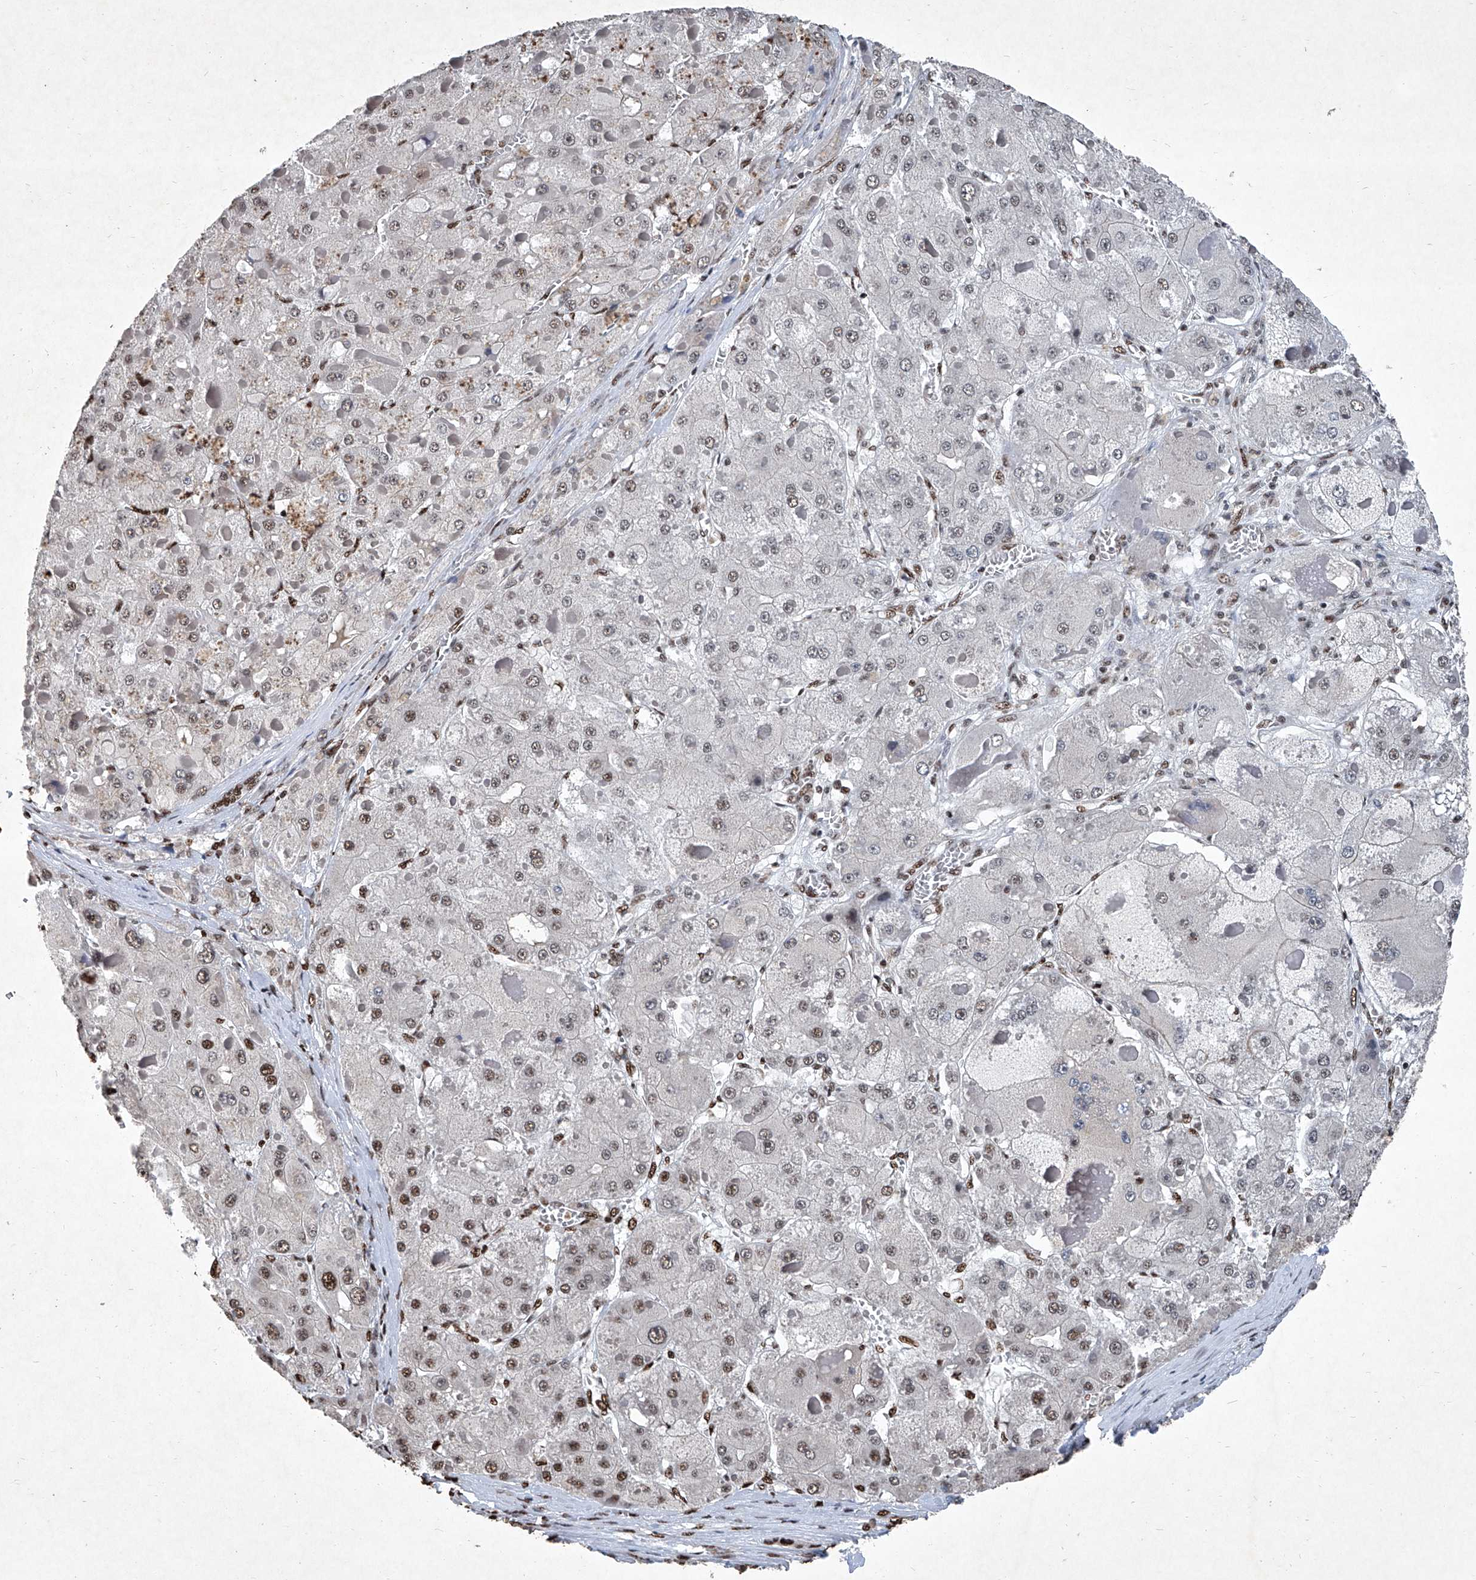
{"staining": {"intensity": "strong", "quantity": "<25%", "location": "nuclear"}, "tissue": "liver cancer", "cell_type": "Tumor cells", "image_type": "cancer", "snomed": [{"axis": "morphology", "description": "Carcinoma, Hepatocellular, NOS"}, {"axis": "topography", "description": "Liver"}], "caption": "DAB immunohistochemical staining of hepatocellular carcinoma (liver) exhibits strong nuclear protein staining in approximately <25% of tumor cells.", "gene": "DDX39B", "patient": {"sex": "female", "age": 73}}